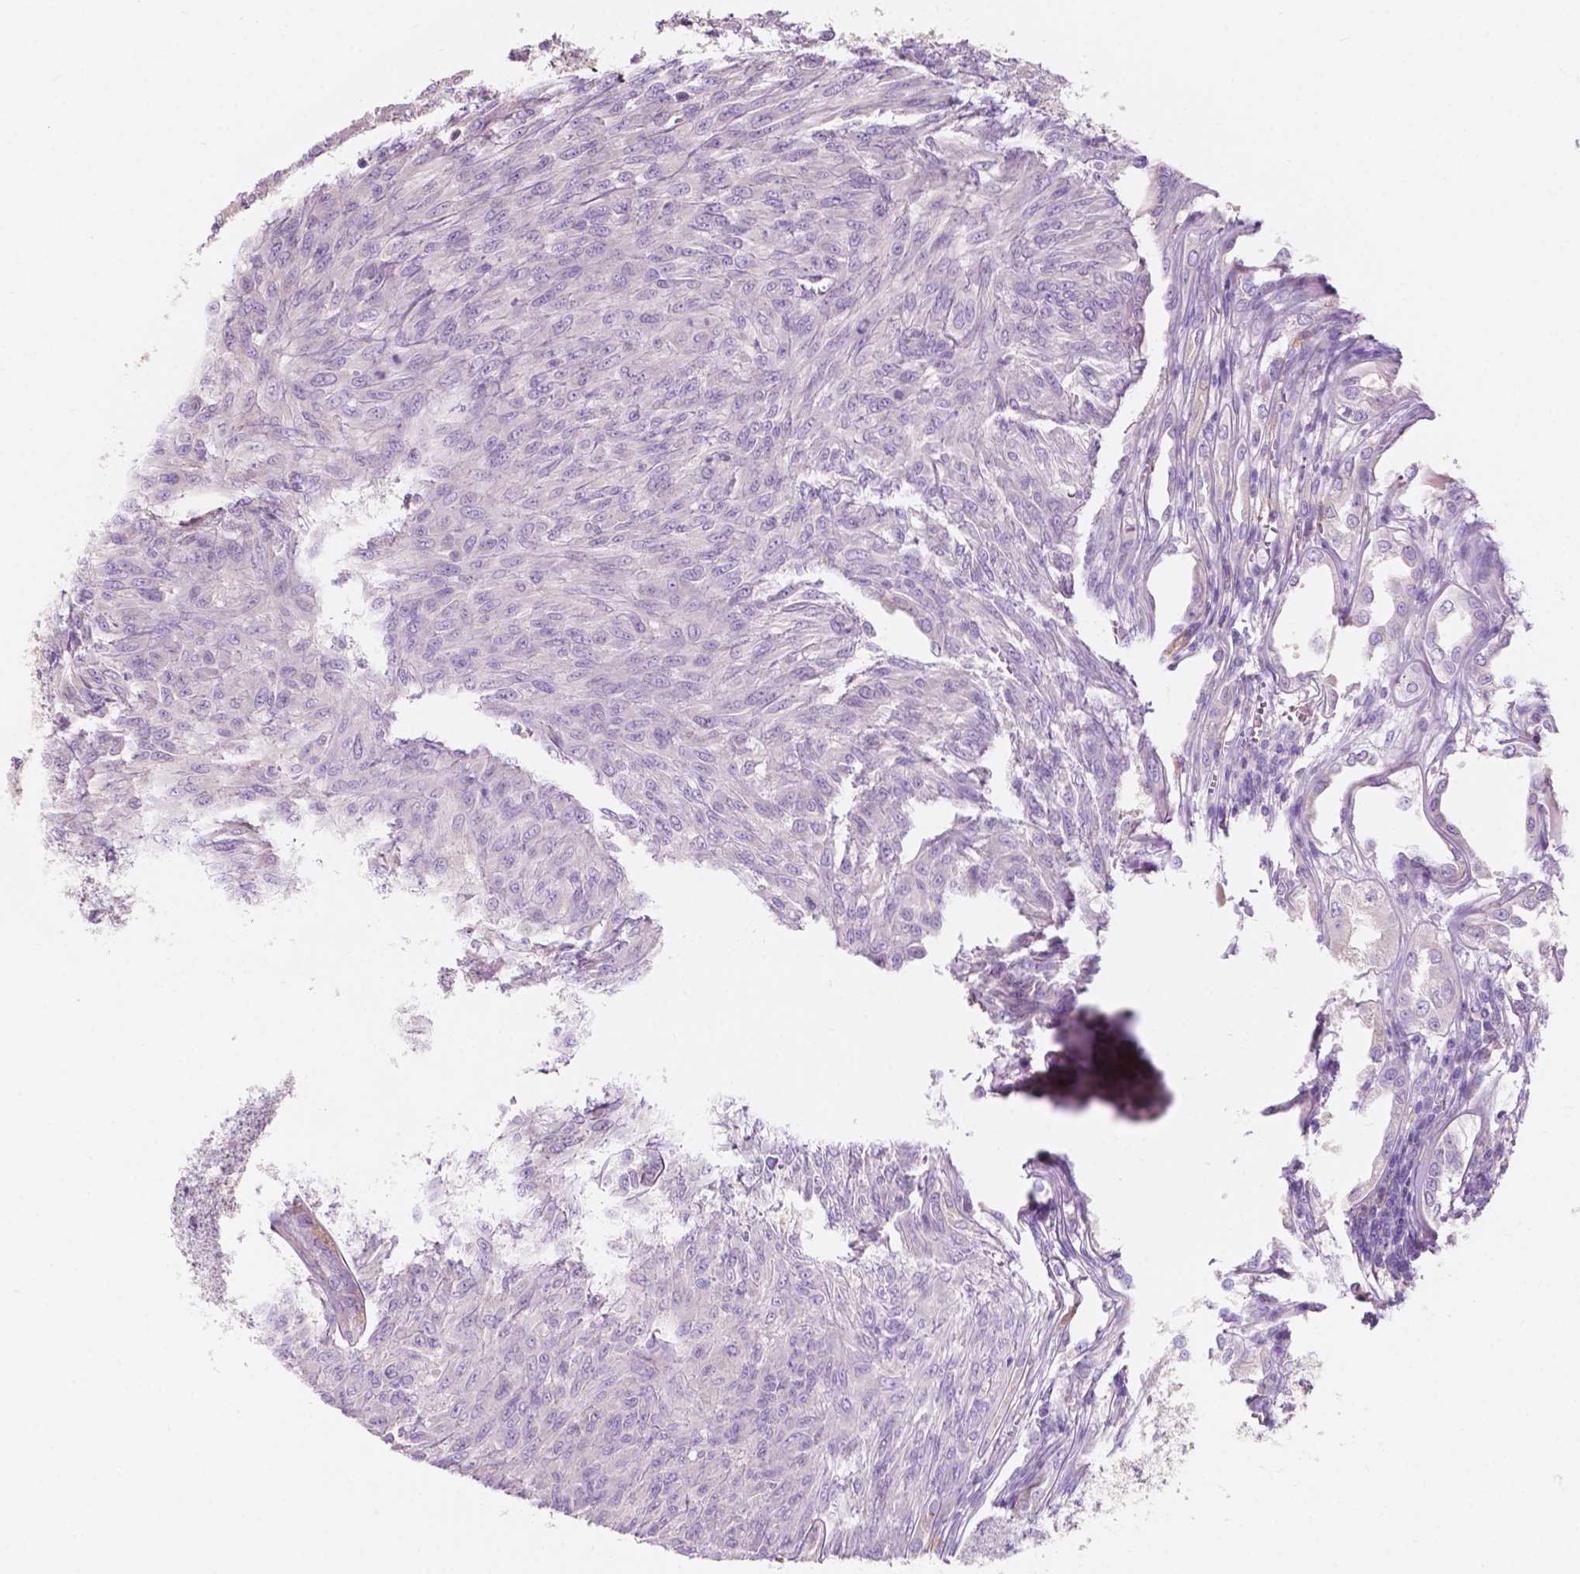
{"staining": {"intensity": "negative", "quantity": "none", "location": "none"}, "tissue": "renal cancer", "cell_type": "Tumor cells", "image_type": "cancer", "snomed": [{"axis": "morphology", "description": "Adenocarcinoma, NOS"}, {"axis": "topography", "description": "Kidney"}], "caption": "Renal cancer stained for a protein using immunohistochemistry shows no staining tumor cells.", "gene": "SEMA4A", "patient": {"sex": "male", "age": 58}}